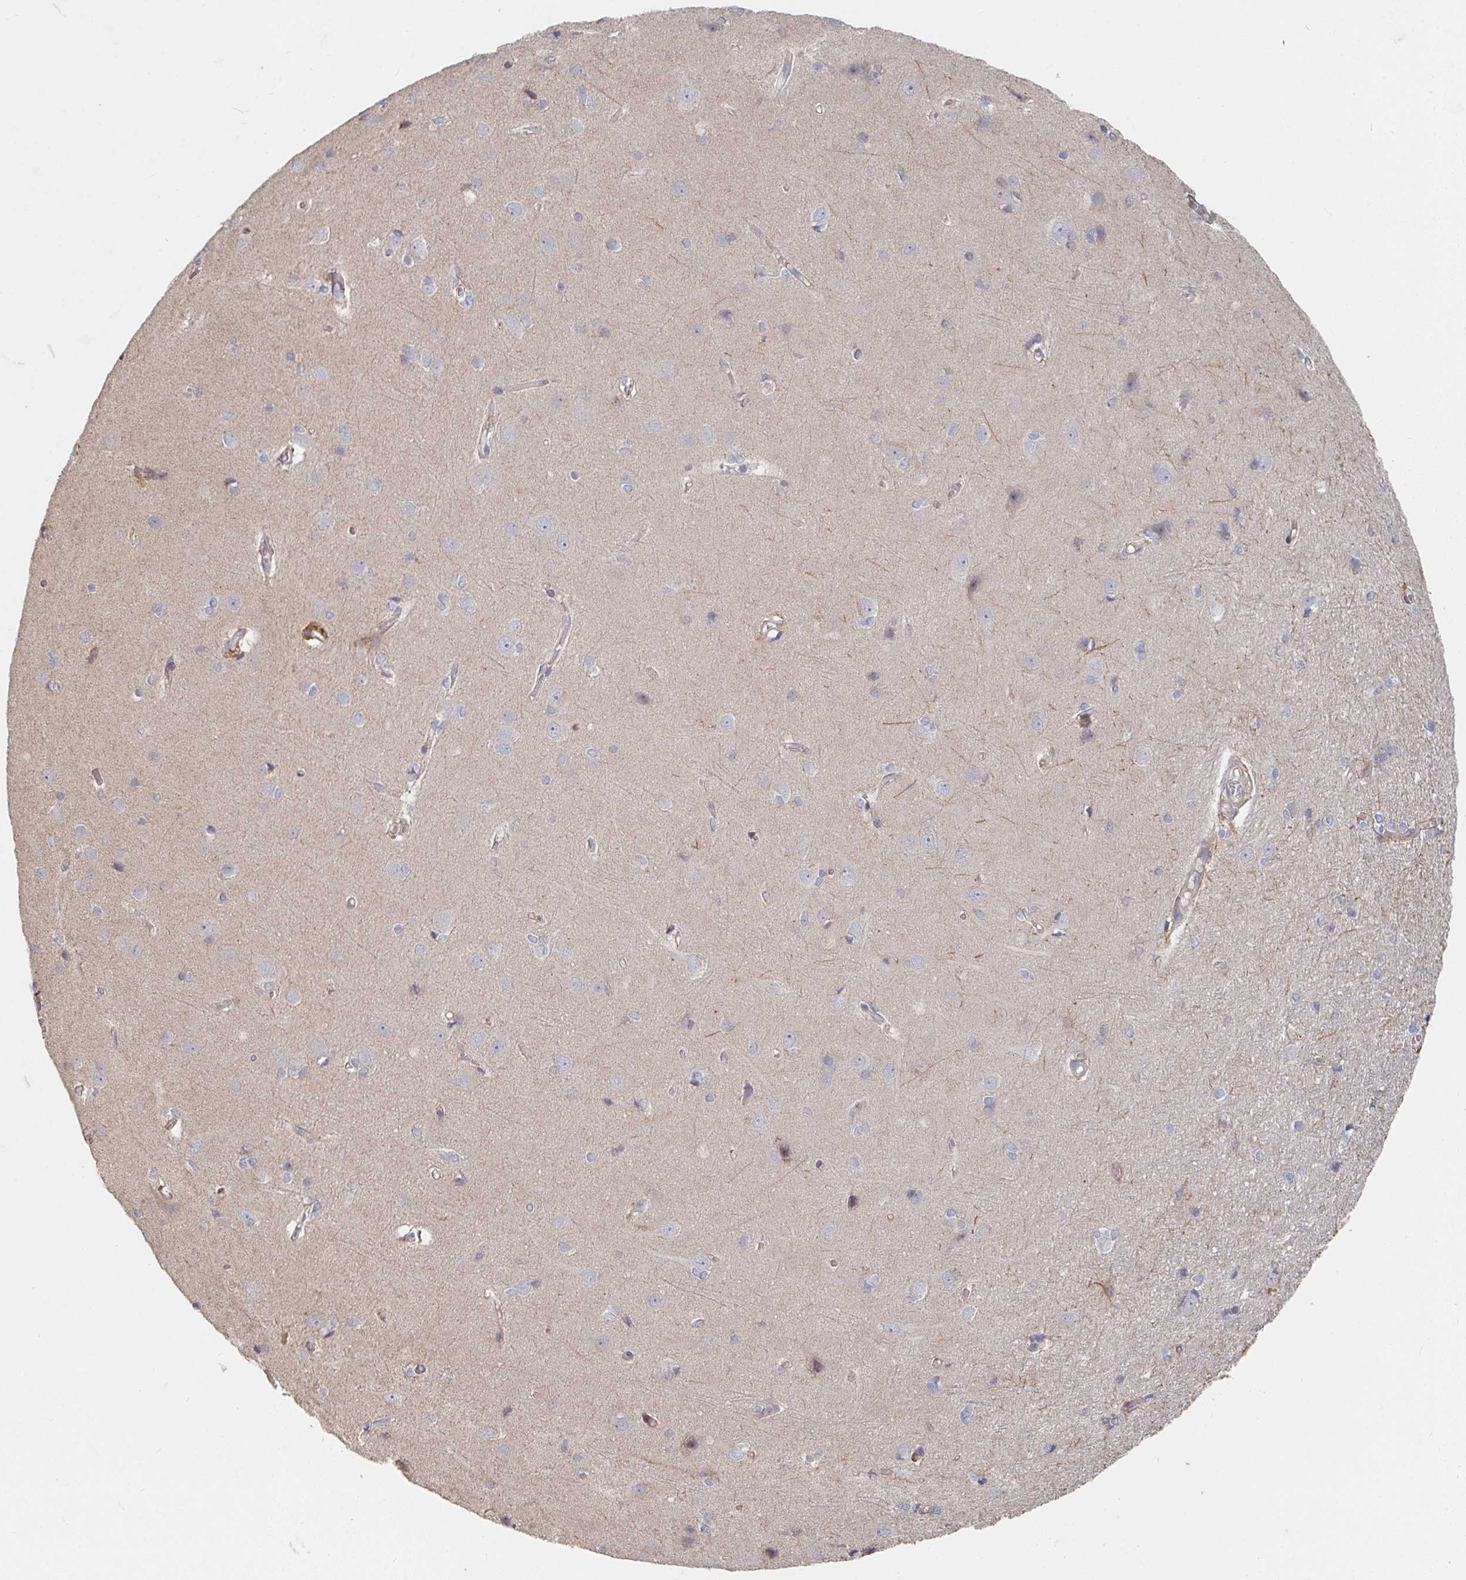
{"staining": {"intensity": "weak", "quantity": "25%-75%", "location": "cytoplasmic/membranous"}, "tissue": "cerebral cortex", "cell_type": "Endothelial cells", "image_type": "normal", "snomed": [{"axis": "morphology", "description": "Normal tissue, NOS"}, {"axis": "topography", "description": "Cerebral cortex"}], "caption": "High-magnification brightfield microscopy of unremarkable cerebral cortex stained with DAB (brown) and counterstained with hematoxylin (blue). endothelial cells exhibit weak cytoplasmic/membranous positivity is appreciated in approximately25%-75% of cells.", "gene": "PTEN", "patient": {"sex": "male", "age": 37}}